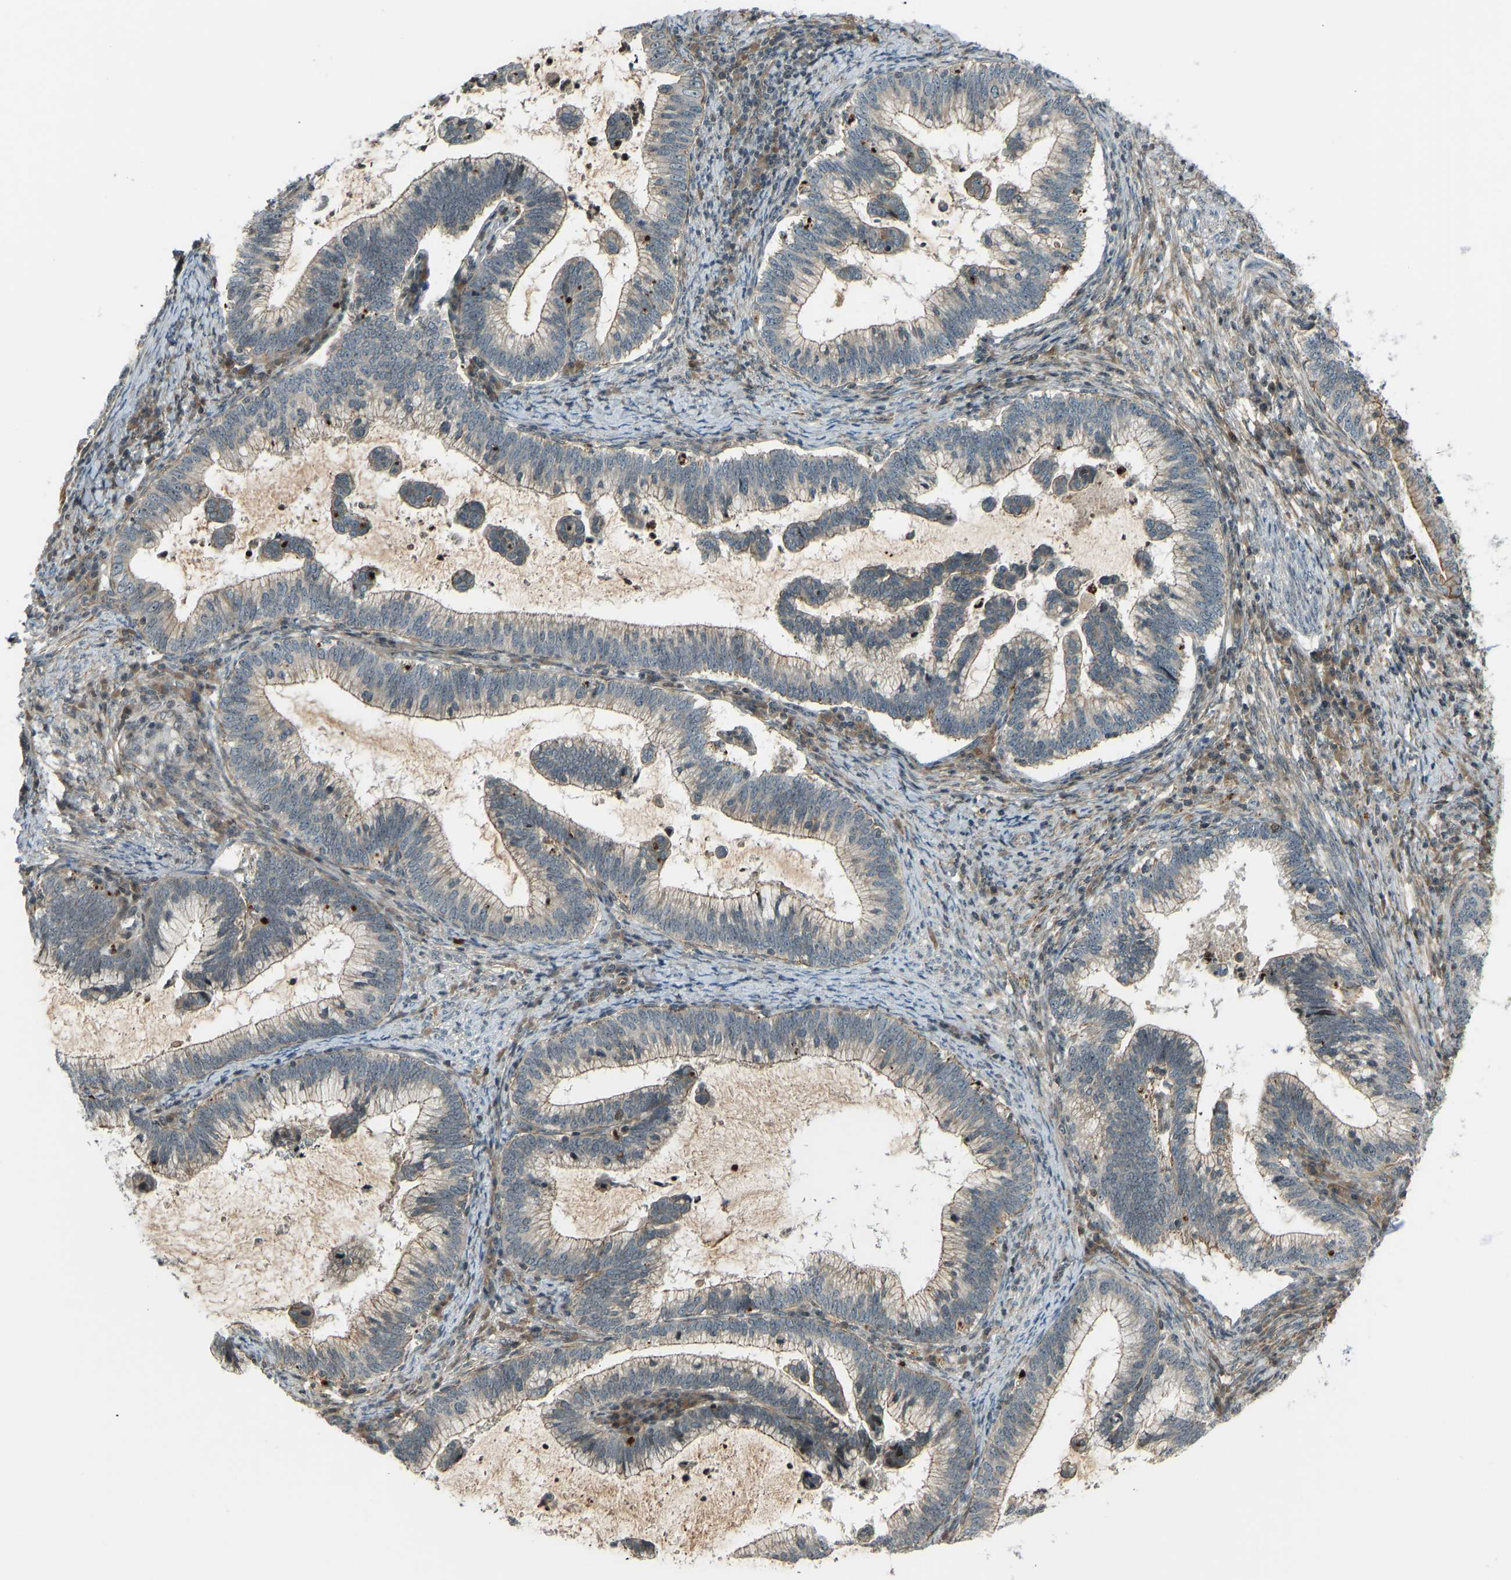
{"staining": {"intensity": "weak", "quantity": ">75%", "location": "cytoplasmic/membranous"}, "tissue": "cervical cancer", "cell_type": "Tumor cells", "image_type": "cancer", "snomed": [{"axis": "morphology", "description": "Adenocarcinoma, NOS"}, {"axis": "topography", "description": "Cervix"}], "caption": "DAB (3,3'-diaminobenzidine) immunohistochemical staining of cervical cancer (adenocarcinoma) shows weak cytoplasmic/membranous protein positivity in approximately >75% of tumor cells.", "gene": "SVOPL", "patient": {"sex": "female", "age": 36}}